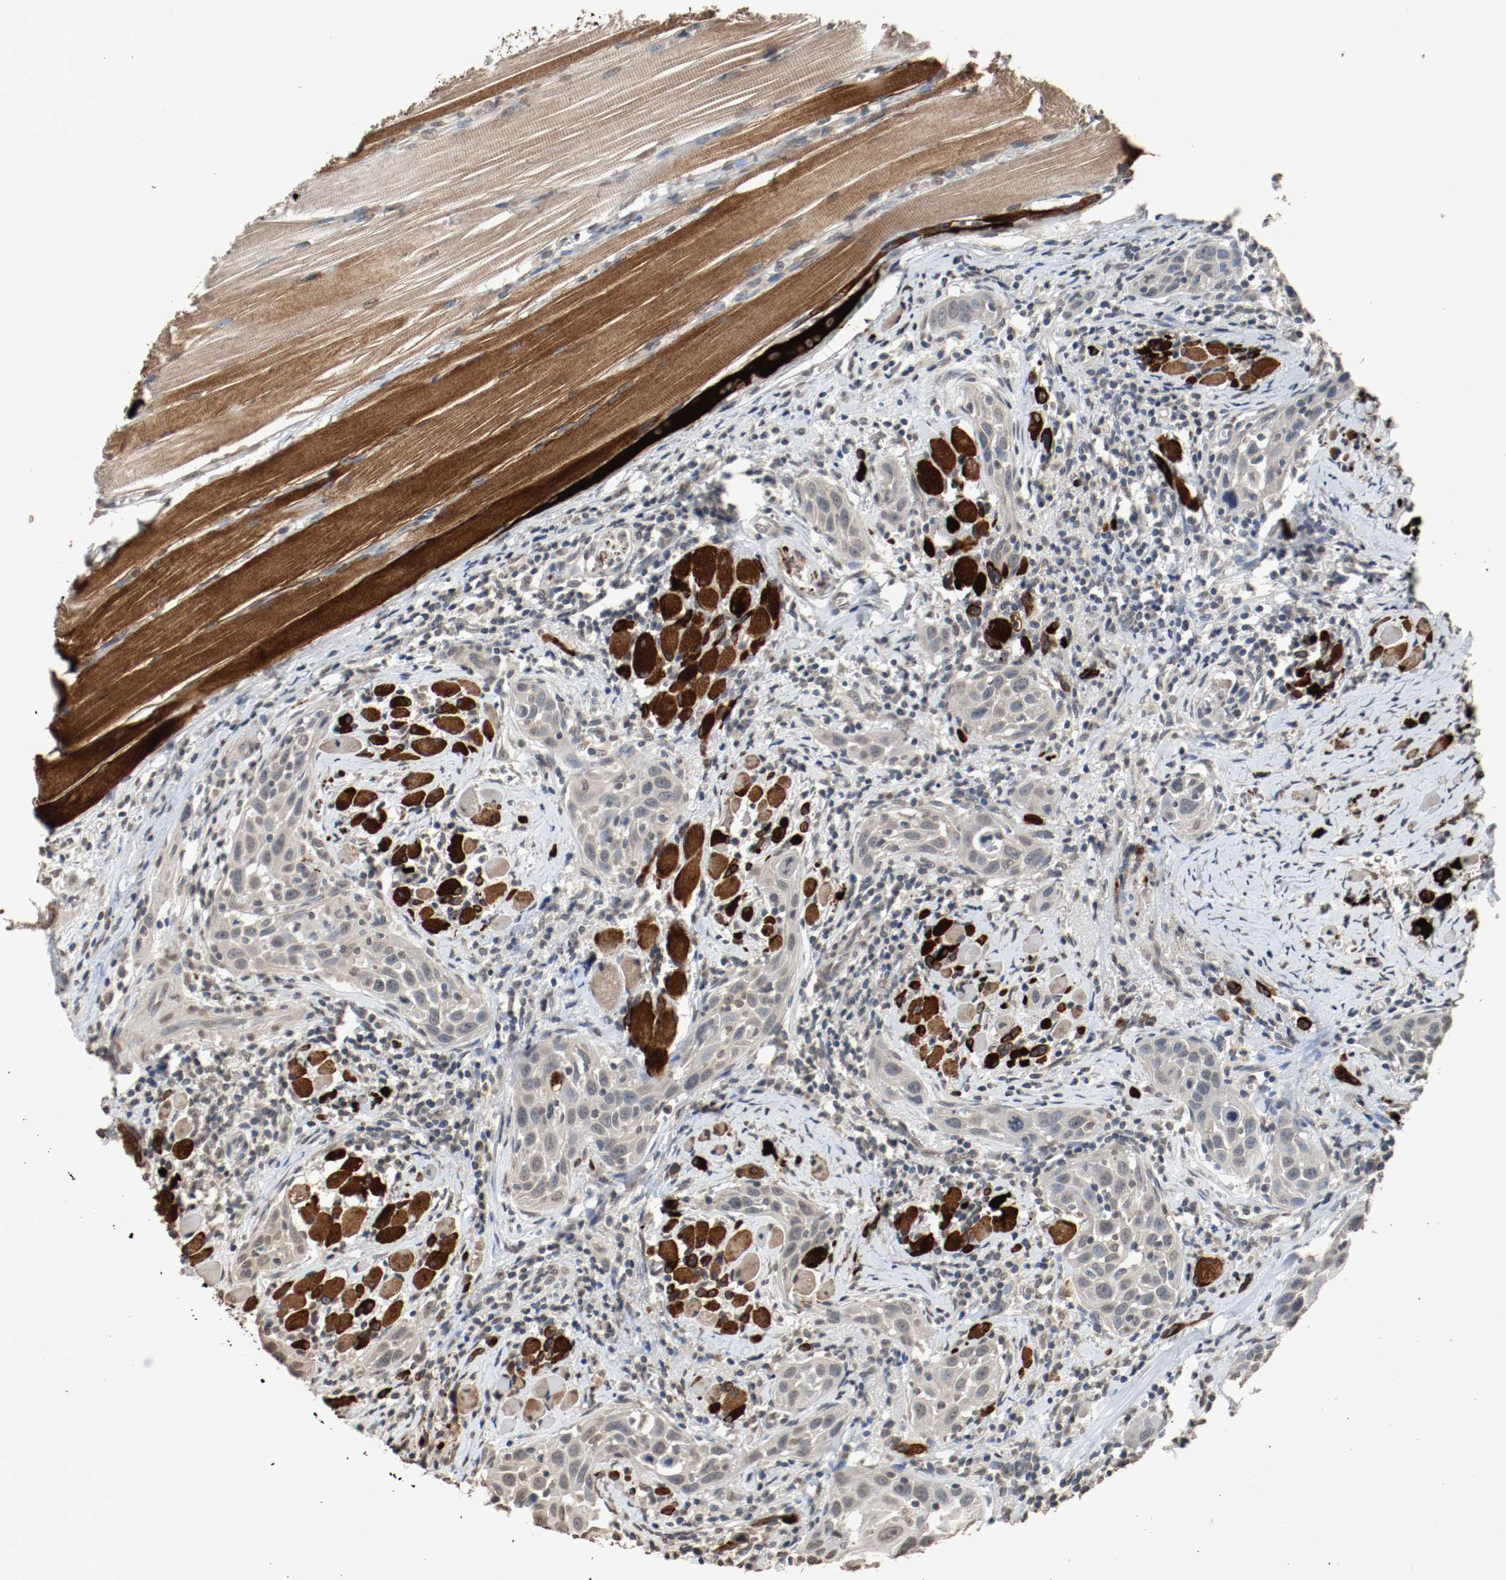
{"staining": {"intensity": "weak", "quantity": "25%-75%", "location": "cytoplasmic/membranous"}, "tissue": "head and neck cancer", "cell_type": "Tumor cells", "image_type": "cancer", "snomed": [{"axis": "morphology", "description": "Squamous cell carcinoma, NOS"}, {"axis": "topography", "description": "Oral tissue"}, {"axis": "topography", "description": "Head-Neck"}], "caption": "IHC micrograph of human head and neck cancer (squamous cell carcinoma) stained for a protein (brown), which displays low levels of weak cytoplasmic/membranous expression in about 25%-75% of tumor cells.", "gene": "RTN4", "patient": {"sex": "female", "age": 50}}